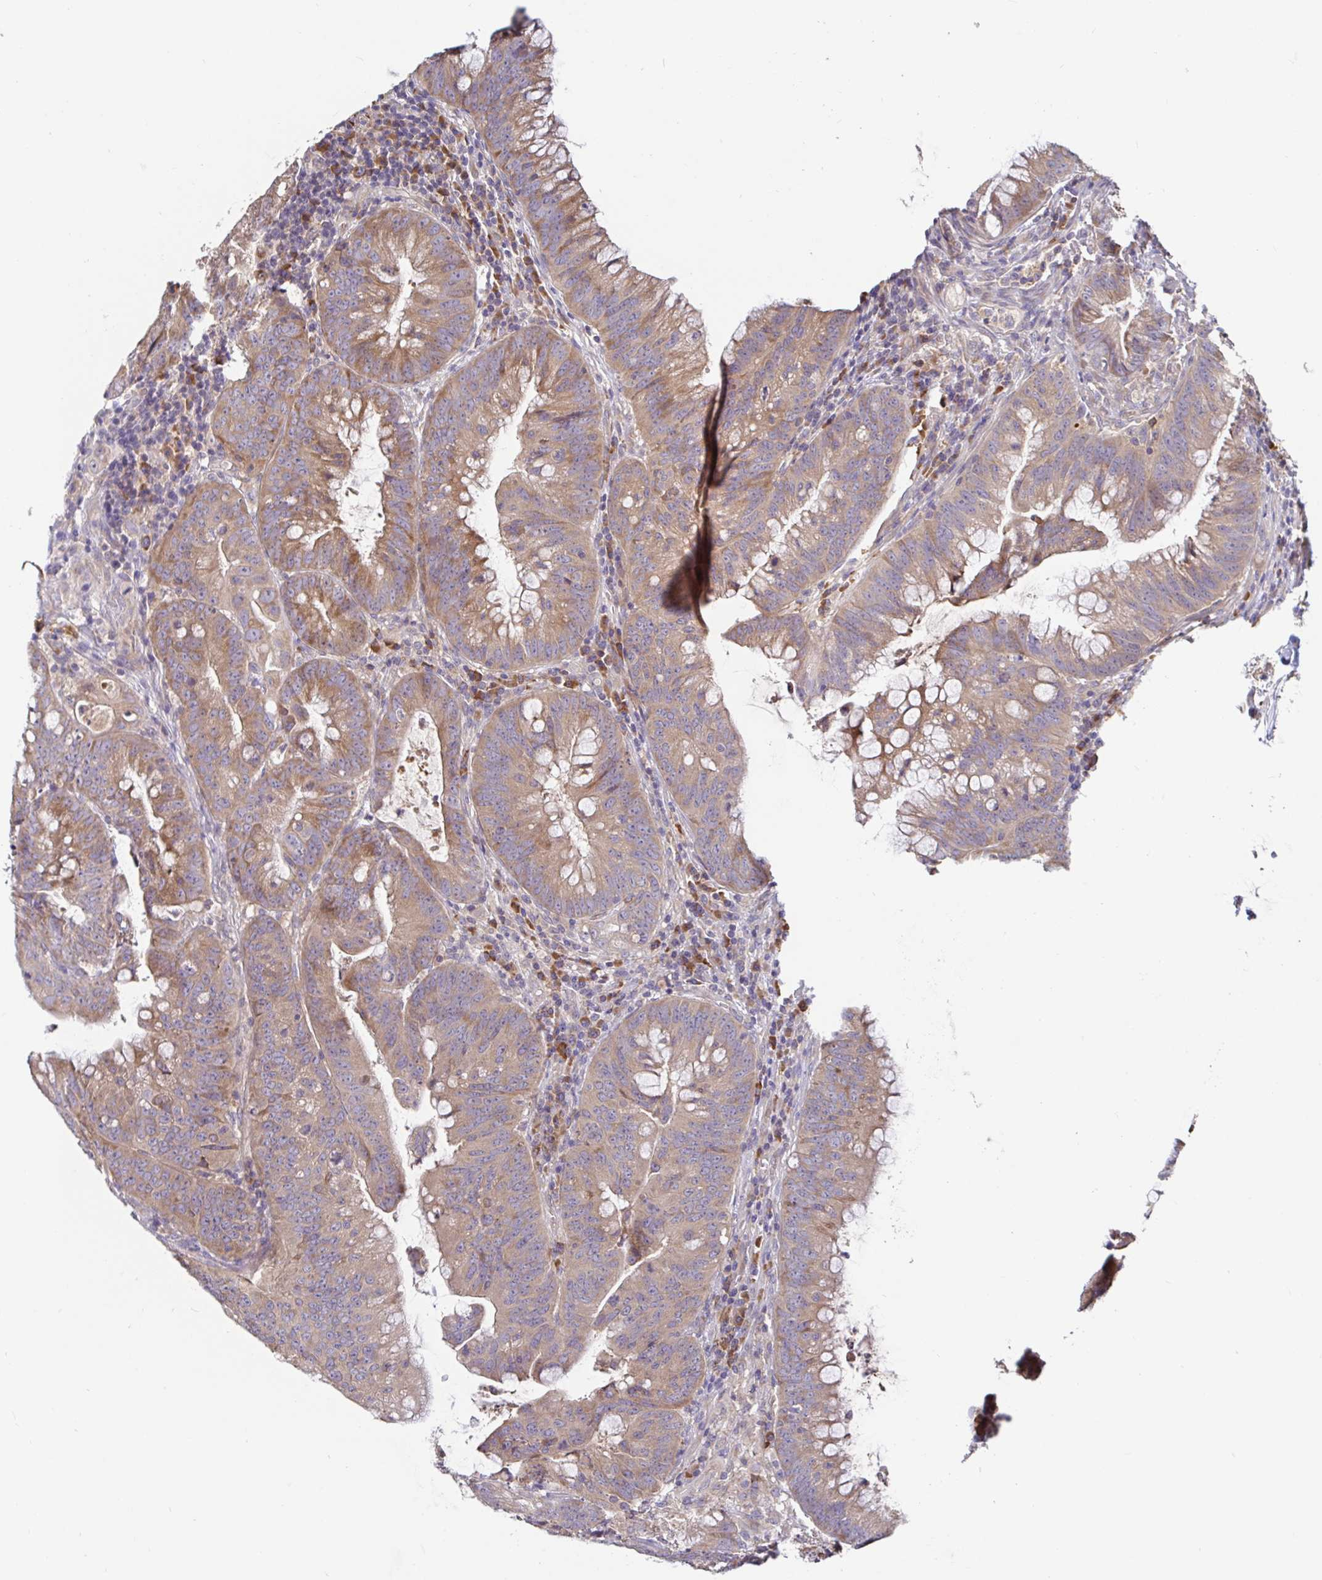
{"staining": {"intensity": "moderate", "quantity": ">75%", "location": "cytoplasmic/membranous"}, "tissue": "colorectal cancer", "cell_type": "Tumor cells", "image_type": "cancer", "snomed": [{"axis": "morphology", "description": "Adenocarcinoma, NOS"}, {"axis": "topography", "description": "Colon"}], "caption": "Immunohistochemical staining of colorectal cancer (adenocarcinoma) shows moderate cytoplasmic/membranous protein positivity in approximately >75% of tumor cells.", "gene": "LARP1", "patient": {"sex": "male", "age": 62}}